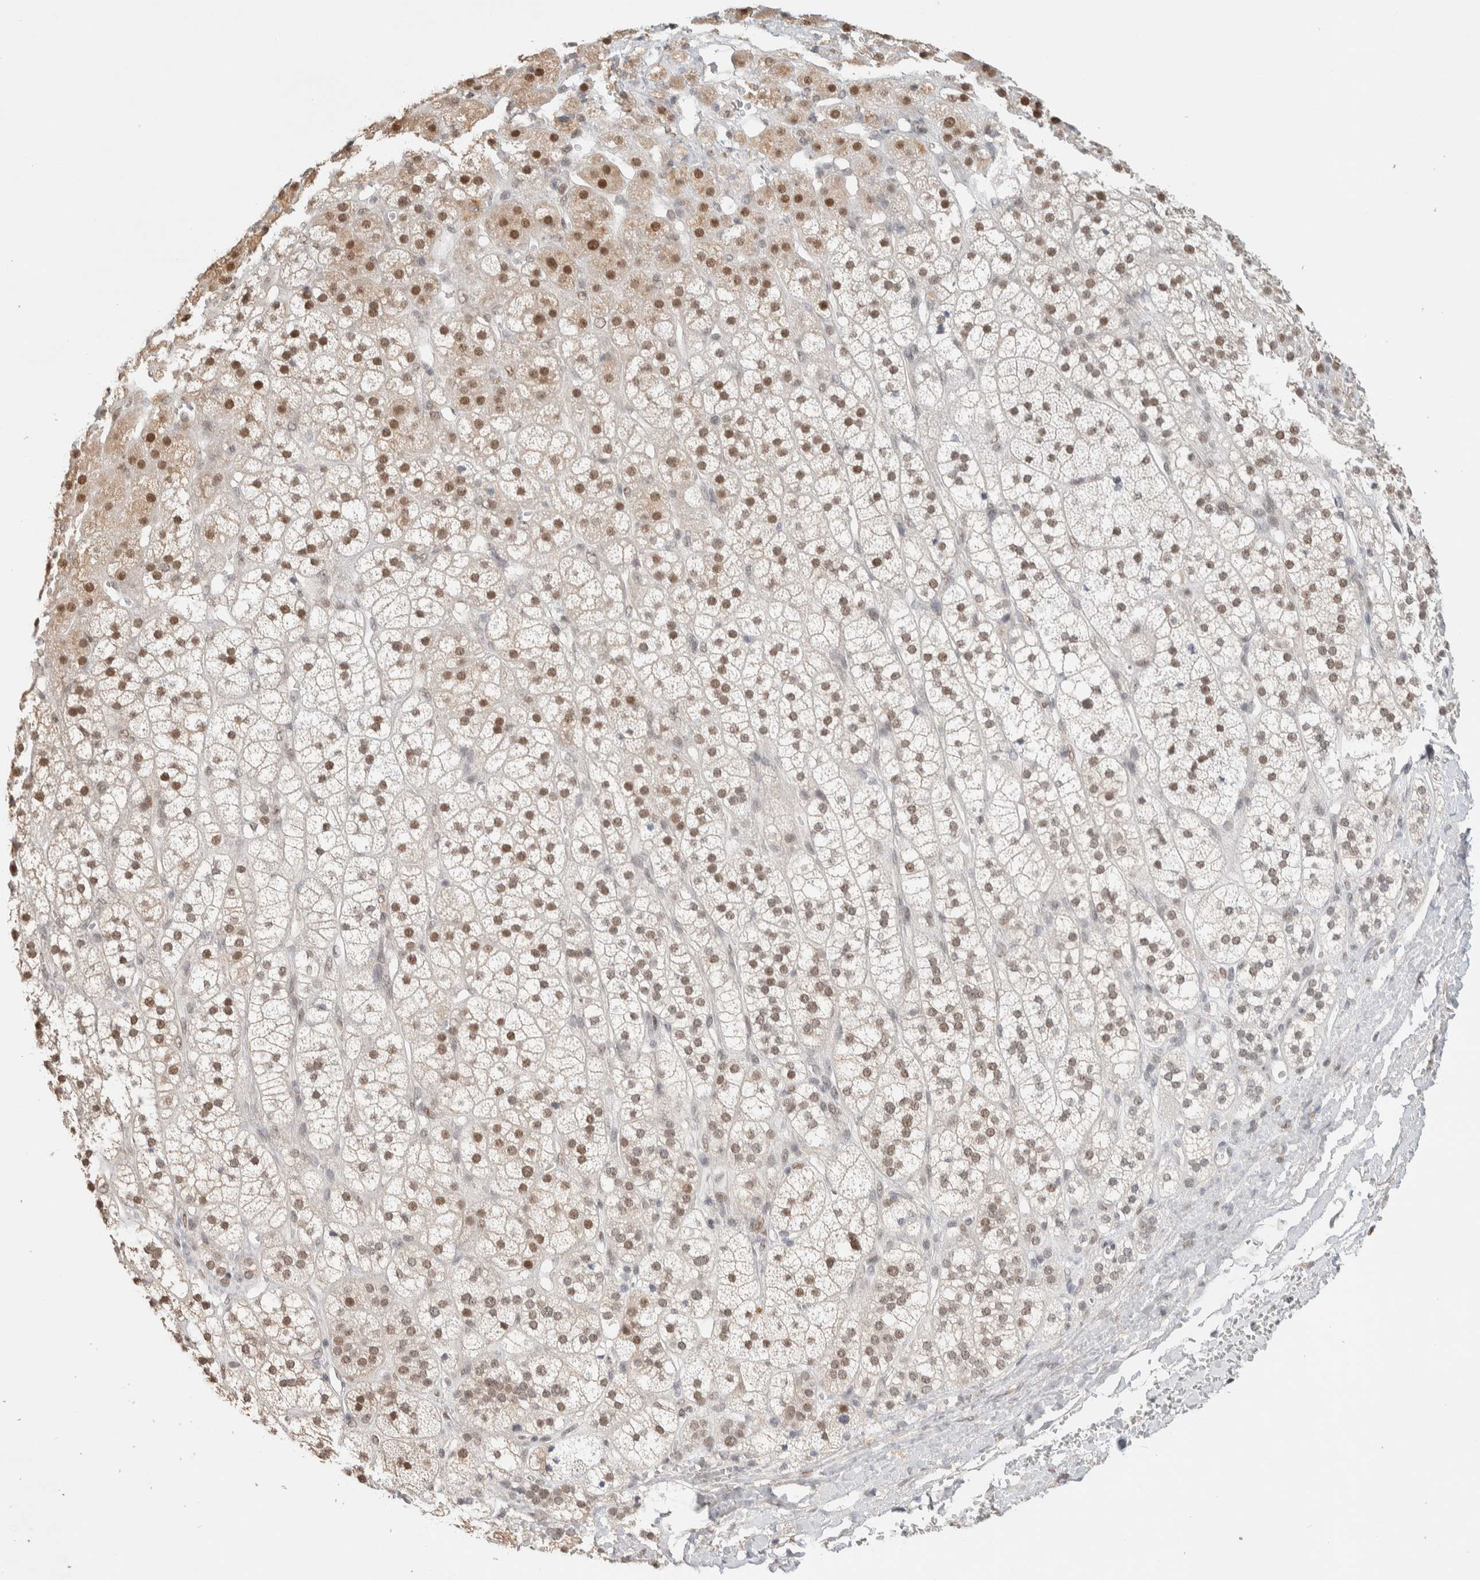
{"staining": {"intensity": "moderate", "quantity": "25%-75%", "location": "nuclear"}, "tissue": "adrenal gland", "cell_type": "Glandular cells", "image_type": "normal", "snomed": [{"axis": "morphology", "description": "Normal tissue, NOS"}, {"axis": "topography", "description": "Adrenal gland"}], "caption": "This is a photomicrograph of immunohistochemistry (IHC) staining of normal adrenal gland, which shows moderate expression in the nuclear of glandular cells.", "gene": "PUS7", "patient": {"sex": "male", "age": 56}}